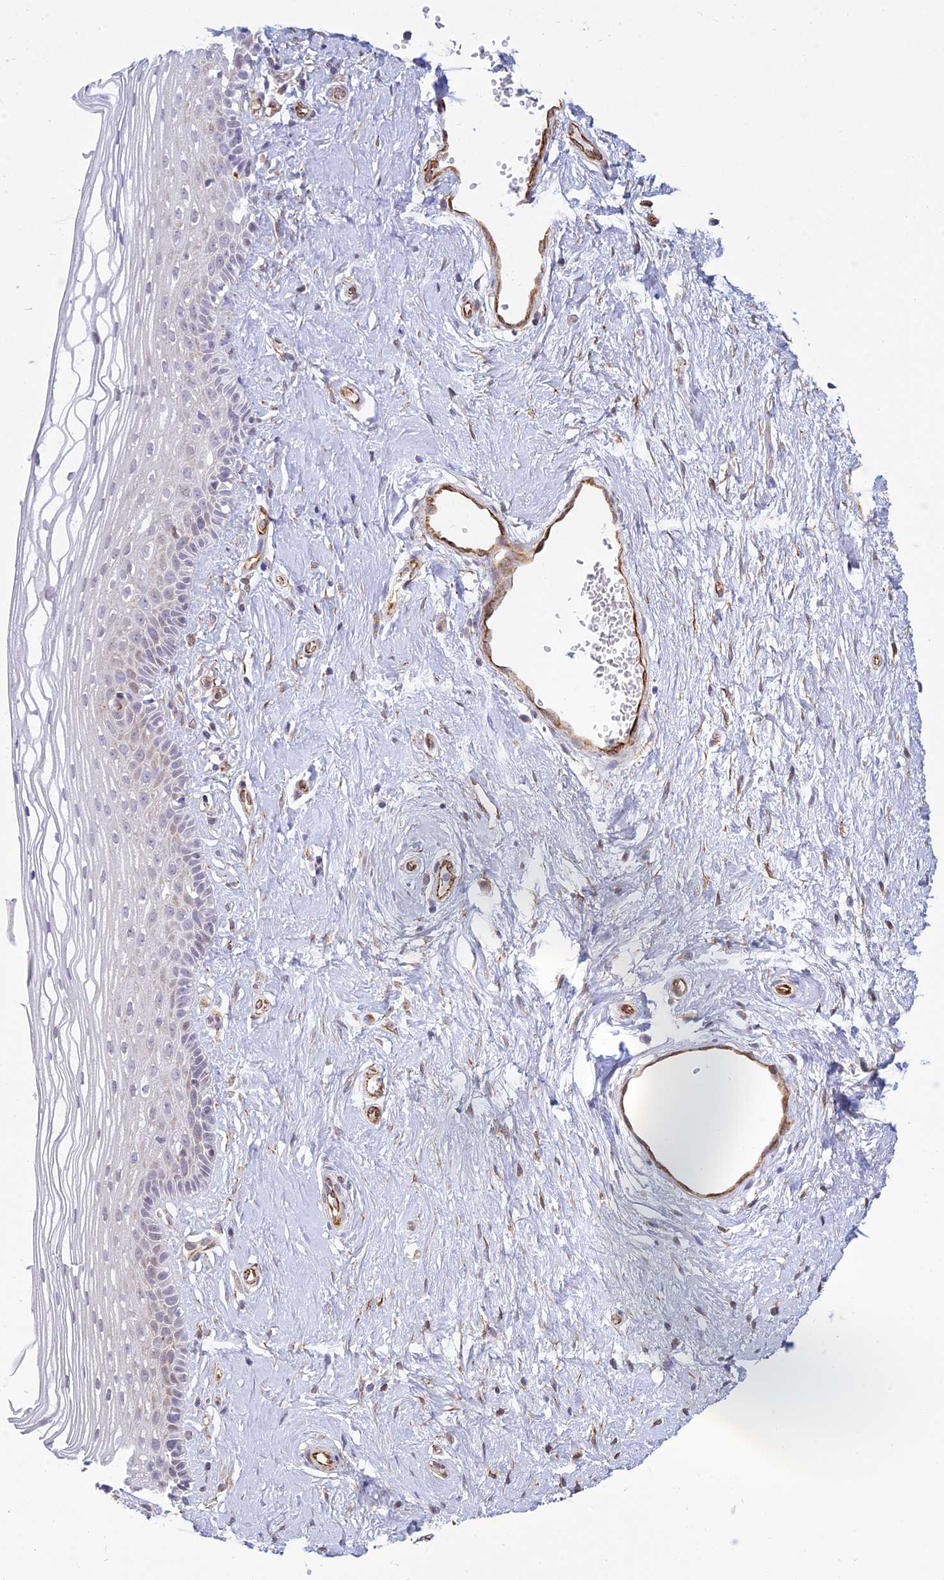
{"staining": {"intensity": "moderate", "quantity": "<25%", "location": "nuclear"}, "tissue": "vagina", "cell_type": "Squamous epithelial cells", "image_type": "normal", "snomed": [{"axis": "morphology", "description": "Normal tissue, NOS"}, {"axis": "topography", "description": "Vagina"}], "caption": "Squamous epithelial cells show low levels of moderate nuclear expression in approximately <25% of cells in benign vagina. (Stains: DAB (3,3'-diaminobenzidine) in brown, nuclei in blue, Microscopy: brightfield microscopy at high magnification).", "gene": "SAPCD2", "patient": {"sex": "female", "age": 46}}